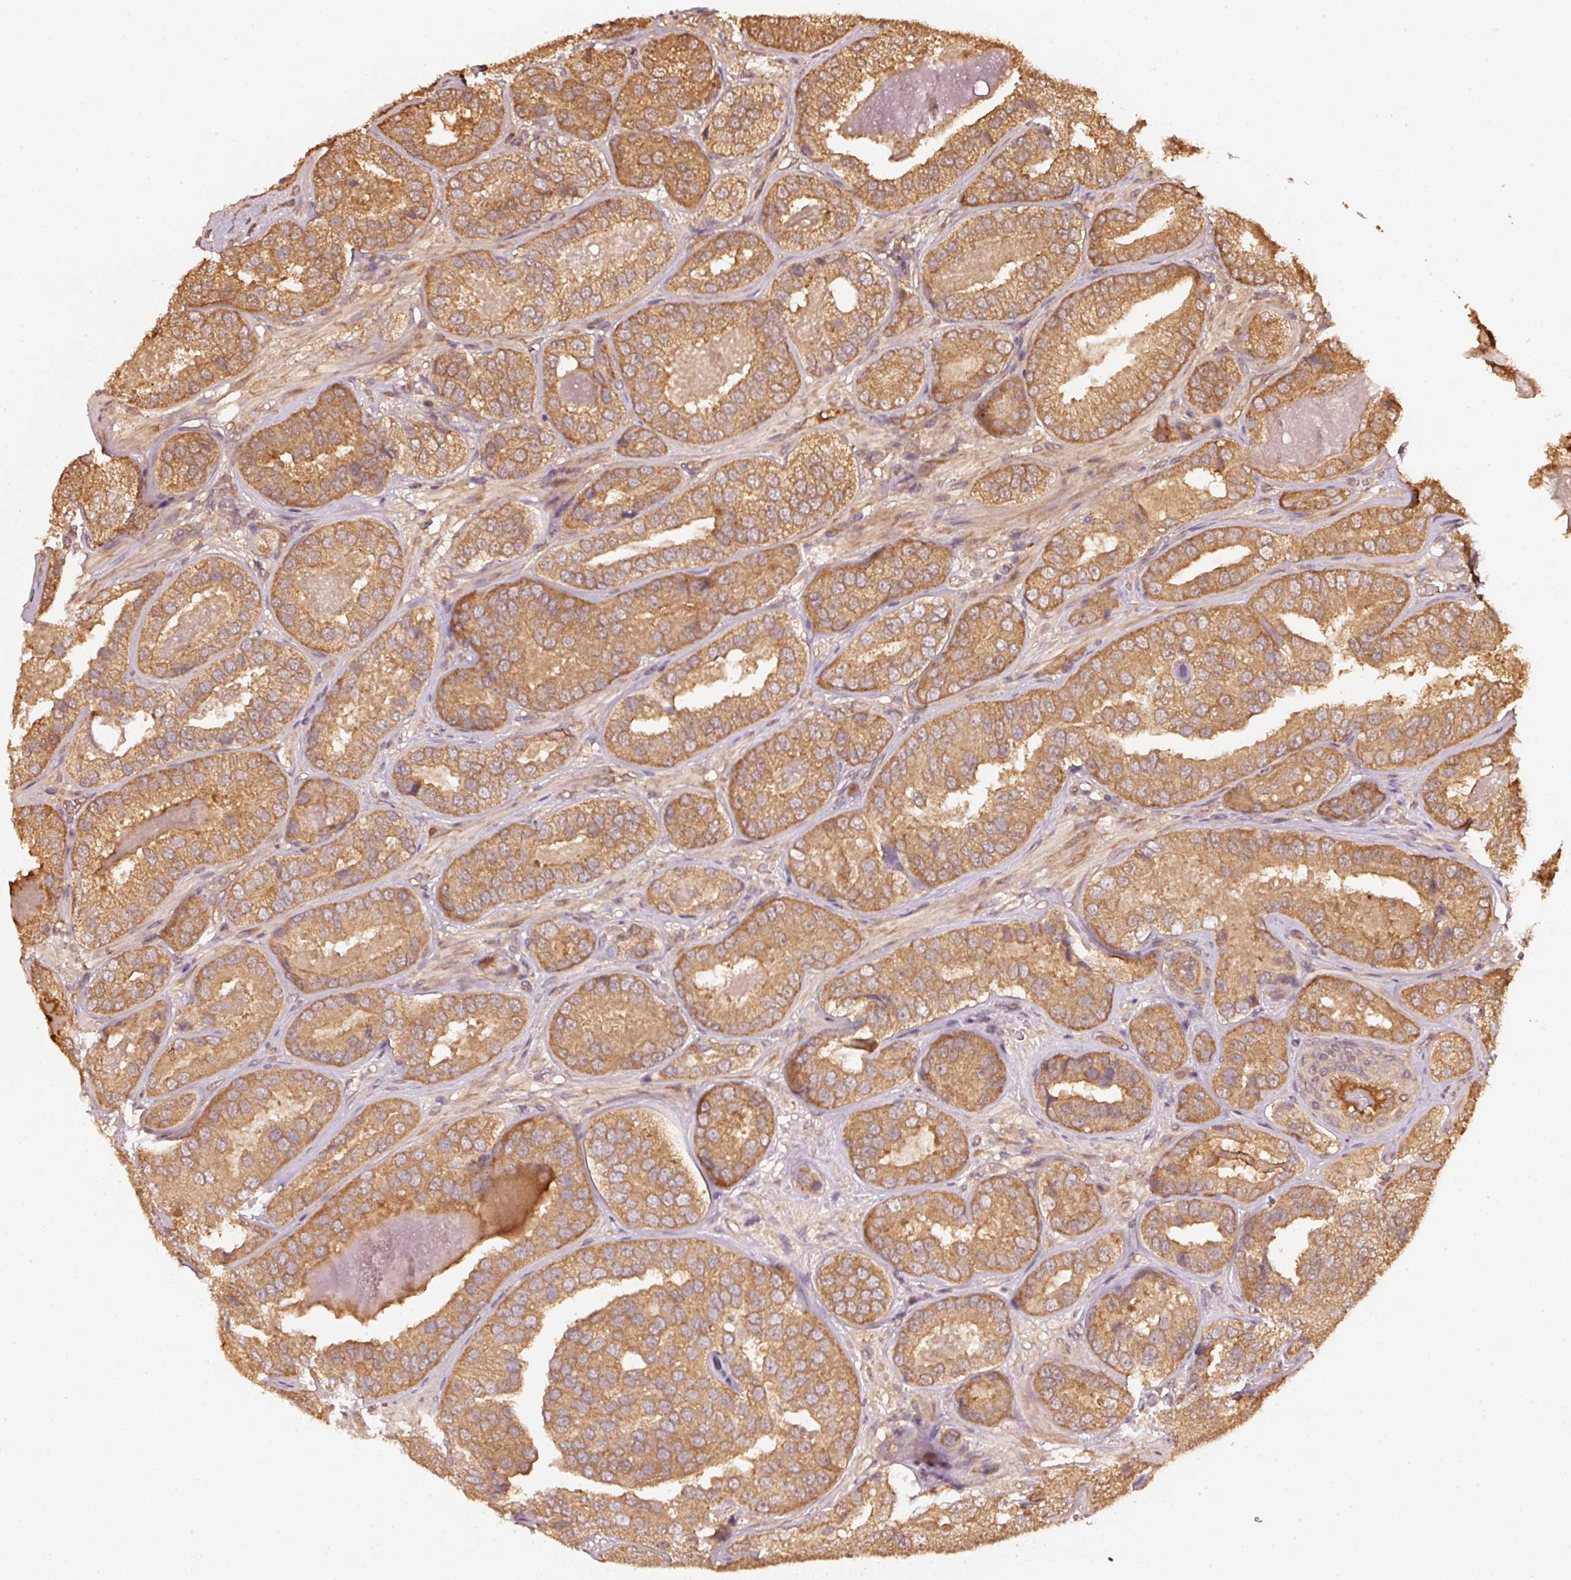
{"staining": {"intensity": "moderate", "quantity": ">75%", "location": "cytoplasmic/membranous"}, "tissue": "prostate cancer", "cell_type": "Tumor cells", "image_type": "cancer", "snomed": [{"axis": "morphology", "description": "Adenocarcinoma, High grade"}, {"axis": "topography", "description": "Prostate"}], "caption": "High-power microscopy captured an IHC histopathology image of prostate cancer, revealing moderate cytoplasmic/membranous staining in approximately >75% of tumor cells. (Brightfield microscopy of DAB IHC at high magnification).", "gene": "STAU1", "patient": {"sex": "male", "age": 63}}